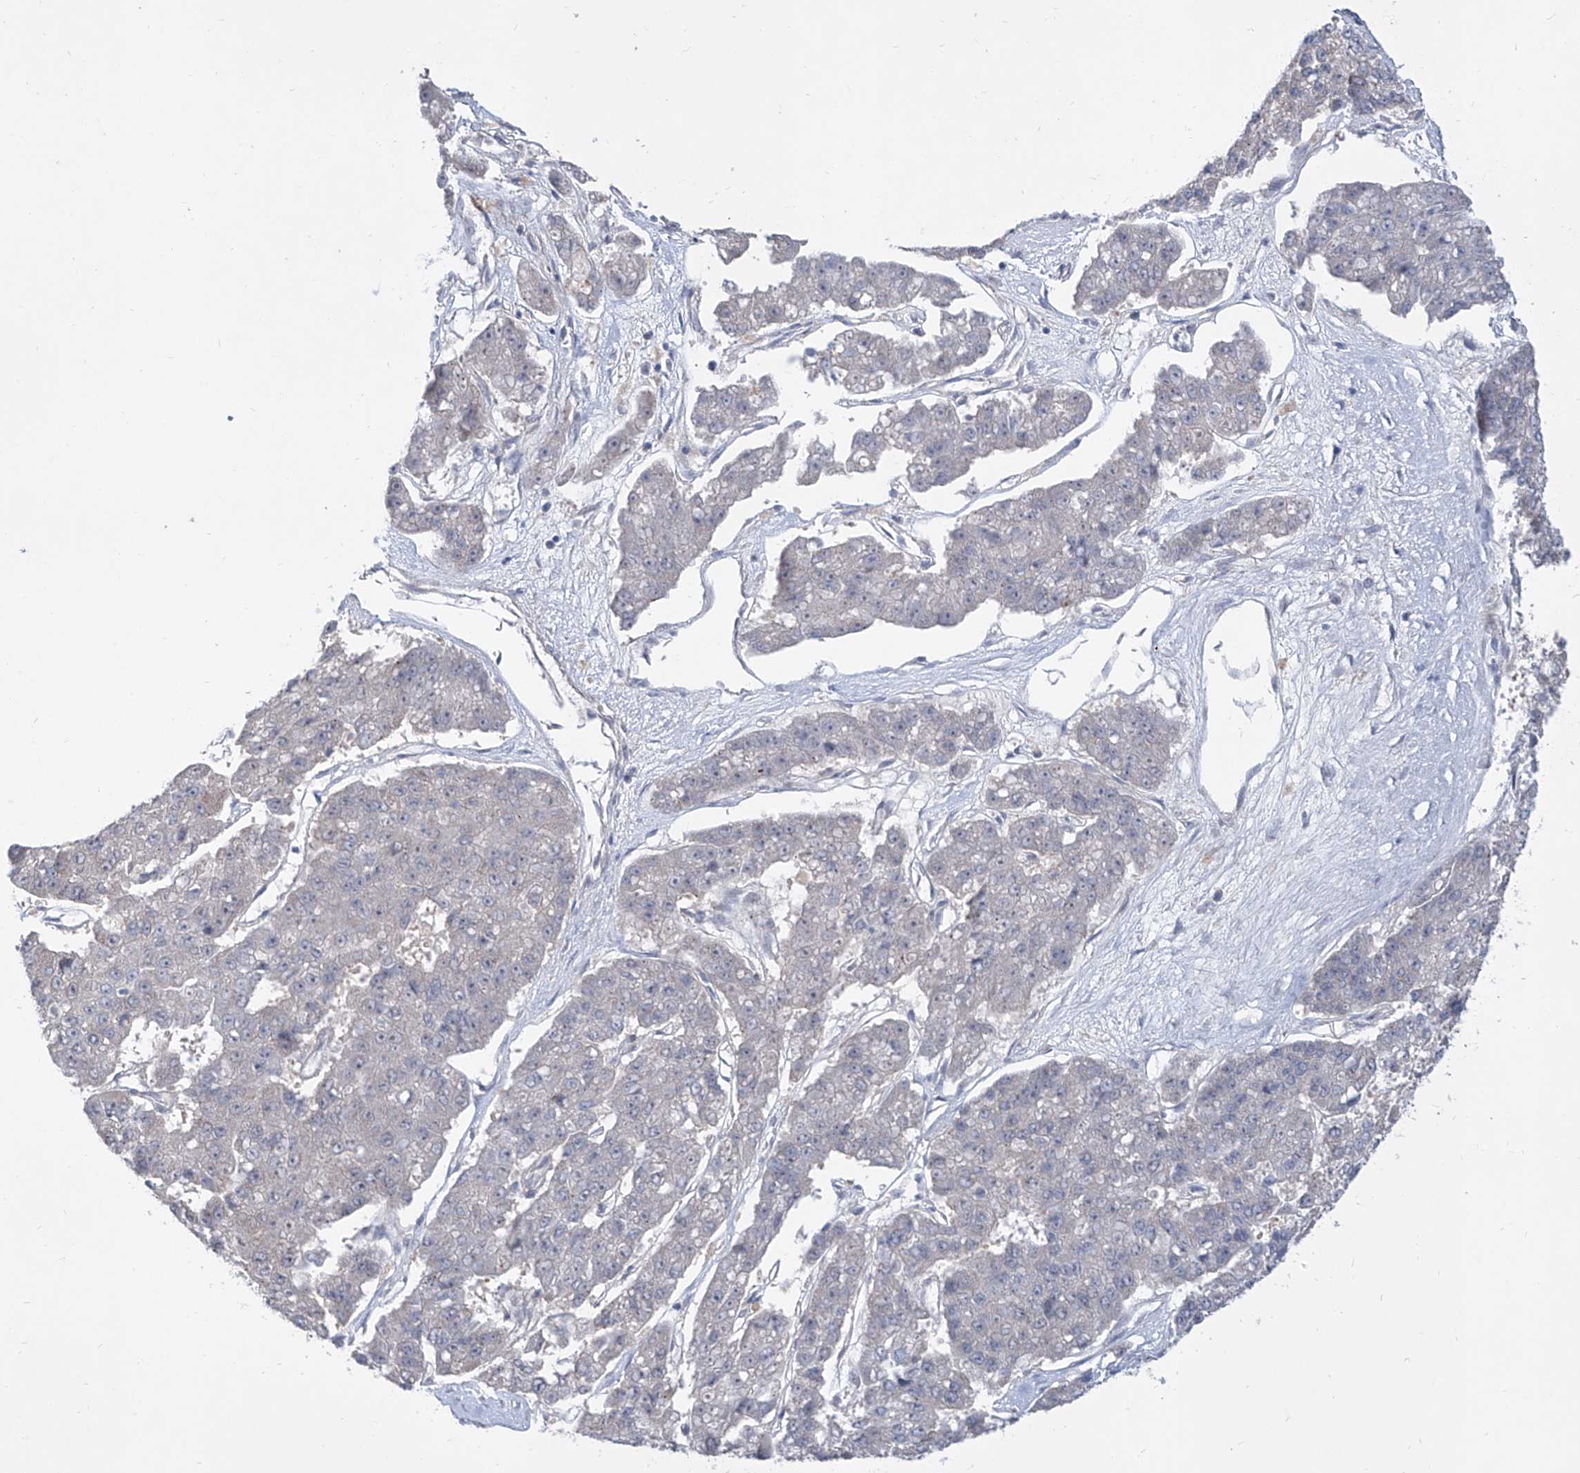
{"staining": {"intensity": "weak", "quantity": "25%-75%", "location": "cytoplasmic/membranous"}, "tissue": "pancreatic cancer", "cell_type": "Tumor cells", "image_type": "cancer", "snomed": [{"axis": "morphology", "description": "Adenocarcinoma, NOS"}, {"axis": "topography", "description": "Pancreas"}], "caption": "Immunohistochemical staining of human pancreatic cancer (adenocarcinoma) exhibits low levels of weak cytoplasmic/membranous protein positivity in approximately 25%-75% of tumor cells.", "gene": "LRRC1", "patient": {"sex": "male", "age": 50}}